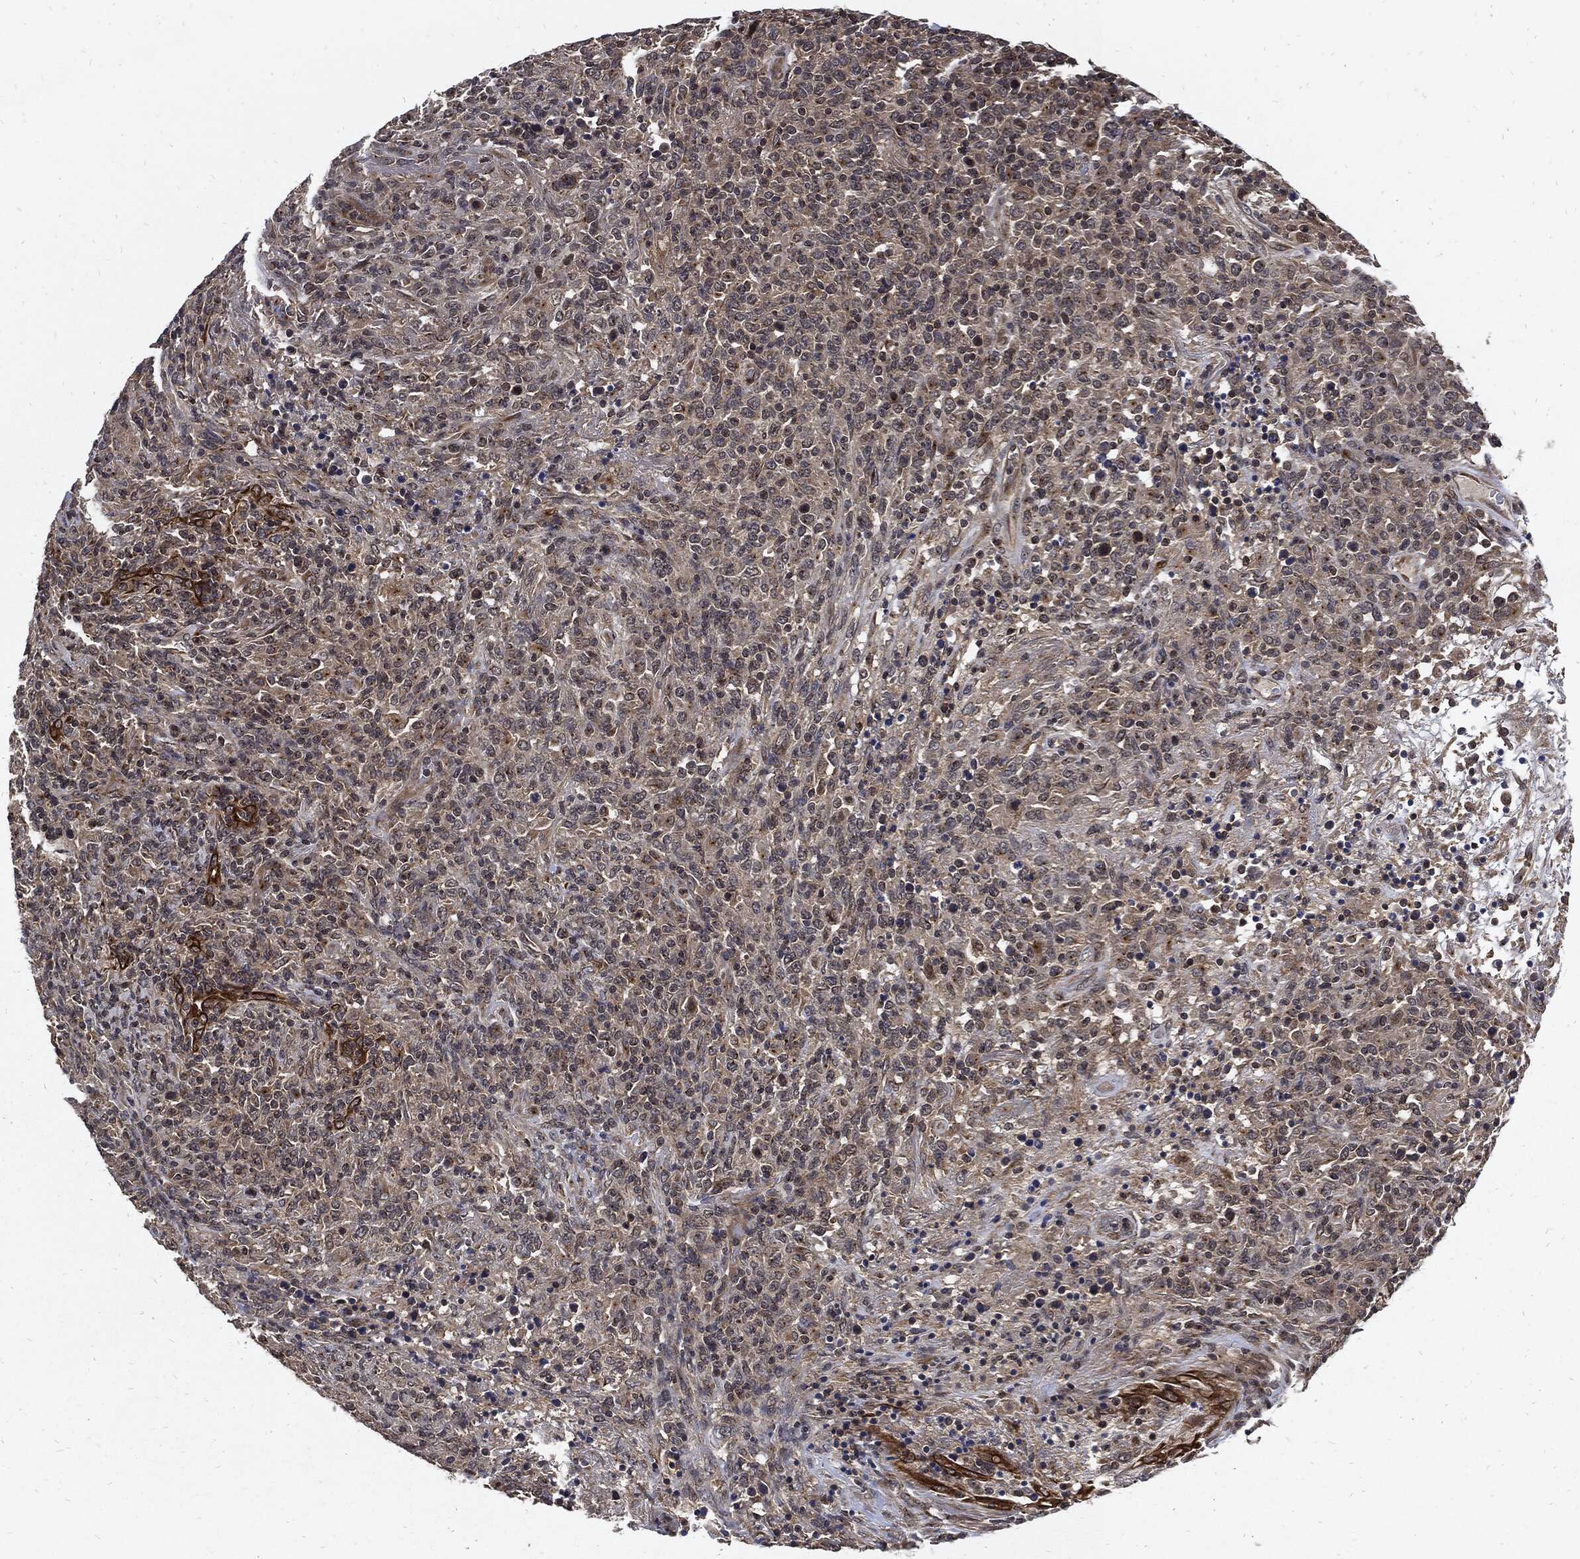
{"staining": {"intensity": "negative", "quantity": "none", "location": "none"}, "tissue": "lymphoma", "cell_type": "Tumor cells", "image_type": "cancer", "snomed": [{"axis": "morphology", "description": "Malignant lymphoma, non-Hodgkin's type, High grade"}, {"axis": "topography", "description": "Lung"}], "caption": "This is an immunohistochemistry photomicrograph of lymphoma. There is no staining in tumor cells.", "gene": "DCTN1", "patient": {"sex": "male", "age": 79}}